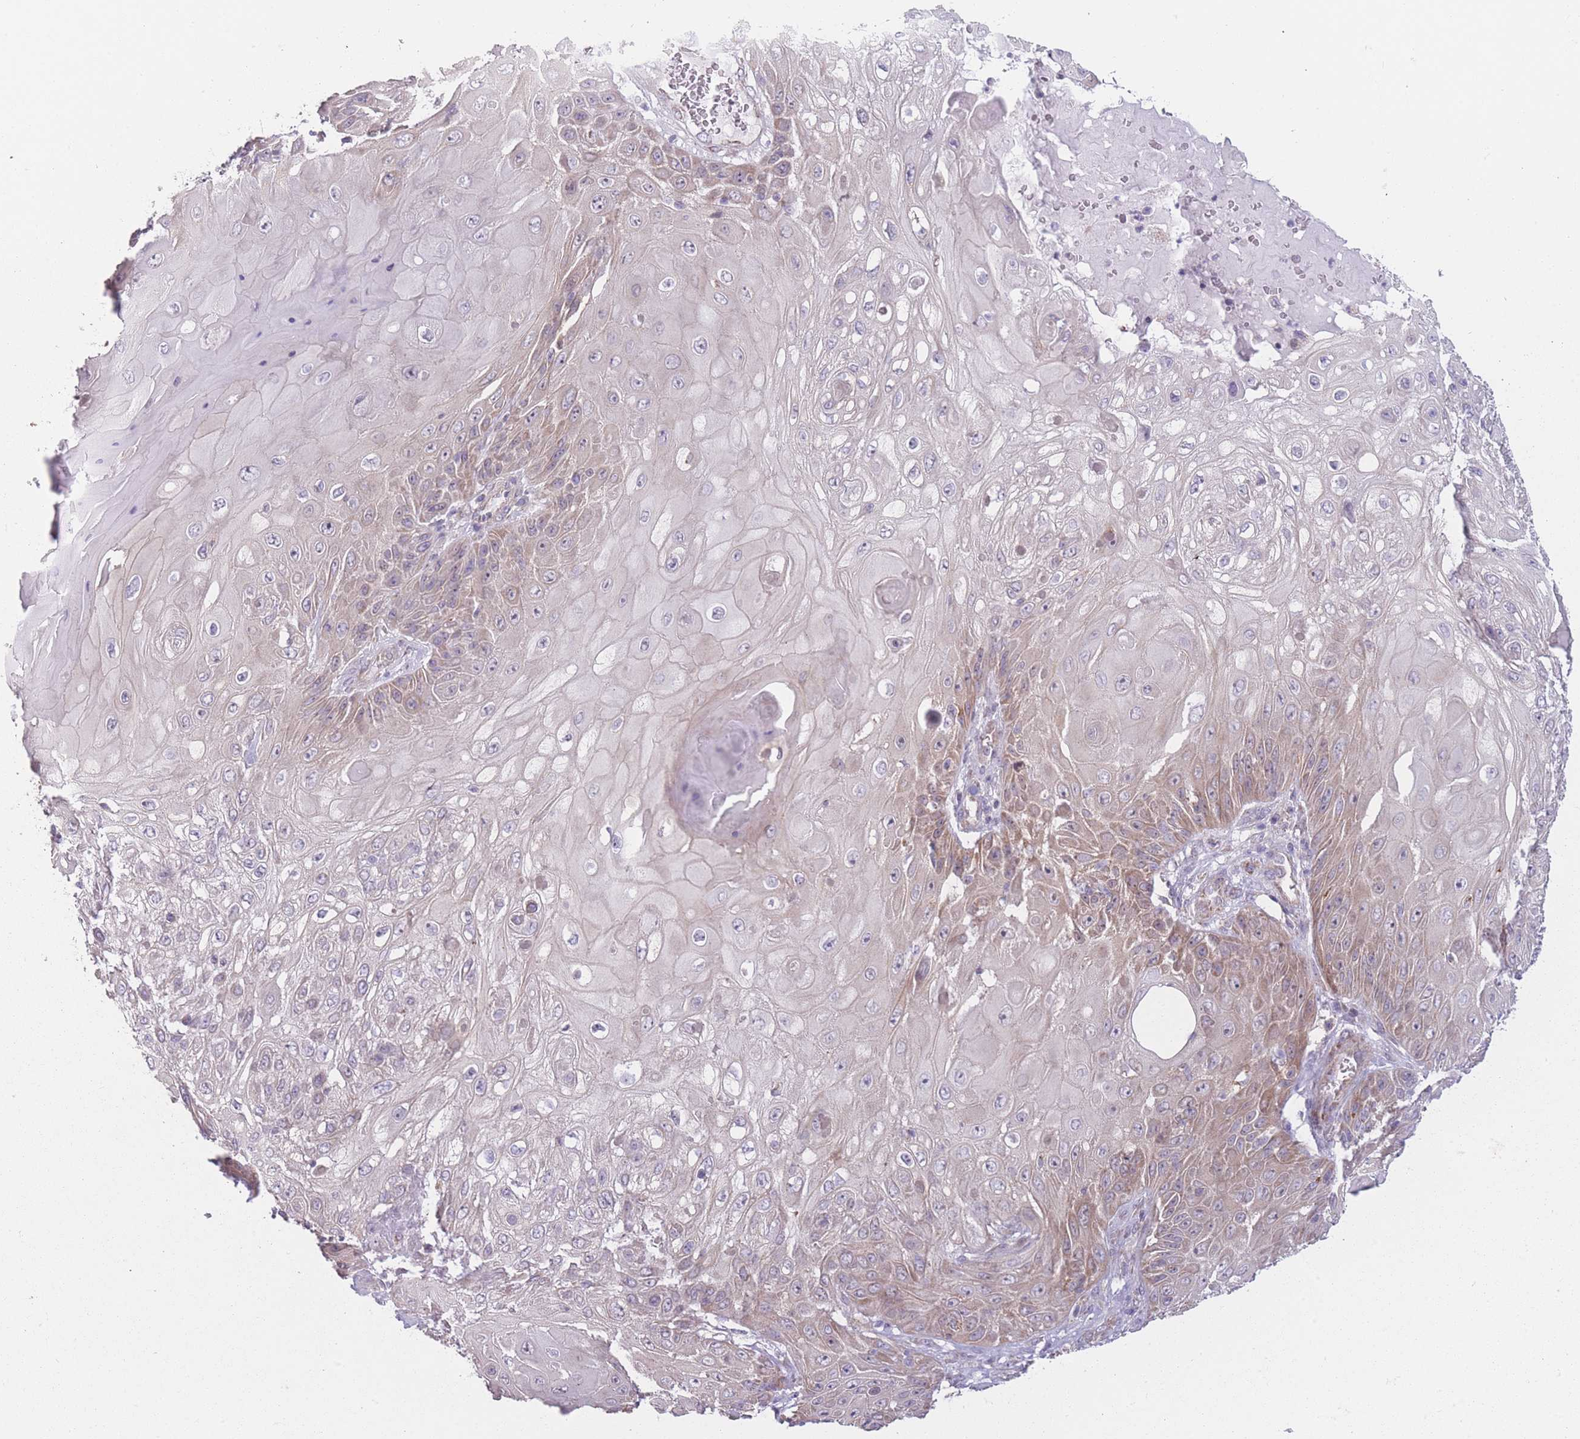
{"staining": {"intensity": "moderate", "quantity": "25%-75%", "location": "cytoplasmic/membranous"}, "tissue": "skin cancer", "cell_type": "Tumor cells", "image_type": "cancer", "snomed": [{"axis": "morphology", "description": "Normal tissue, NOS"}, {"axis": "morphology", "description": "Squamous cell carcinoma, NOS"}, {"axis": "topography", "description": "Skin"}, {"axis": "topography", "description": "Cartilage tissue"}], "caption": "Protein analysis of skin cancer tissue demonstrates moderate cytoplasmic/membranous staining in approximately 25%-75% of tumor cells.", "gene": "MRPS18C", "patient": {"sex": "female", "age": 79}}